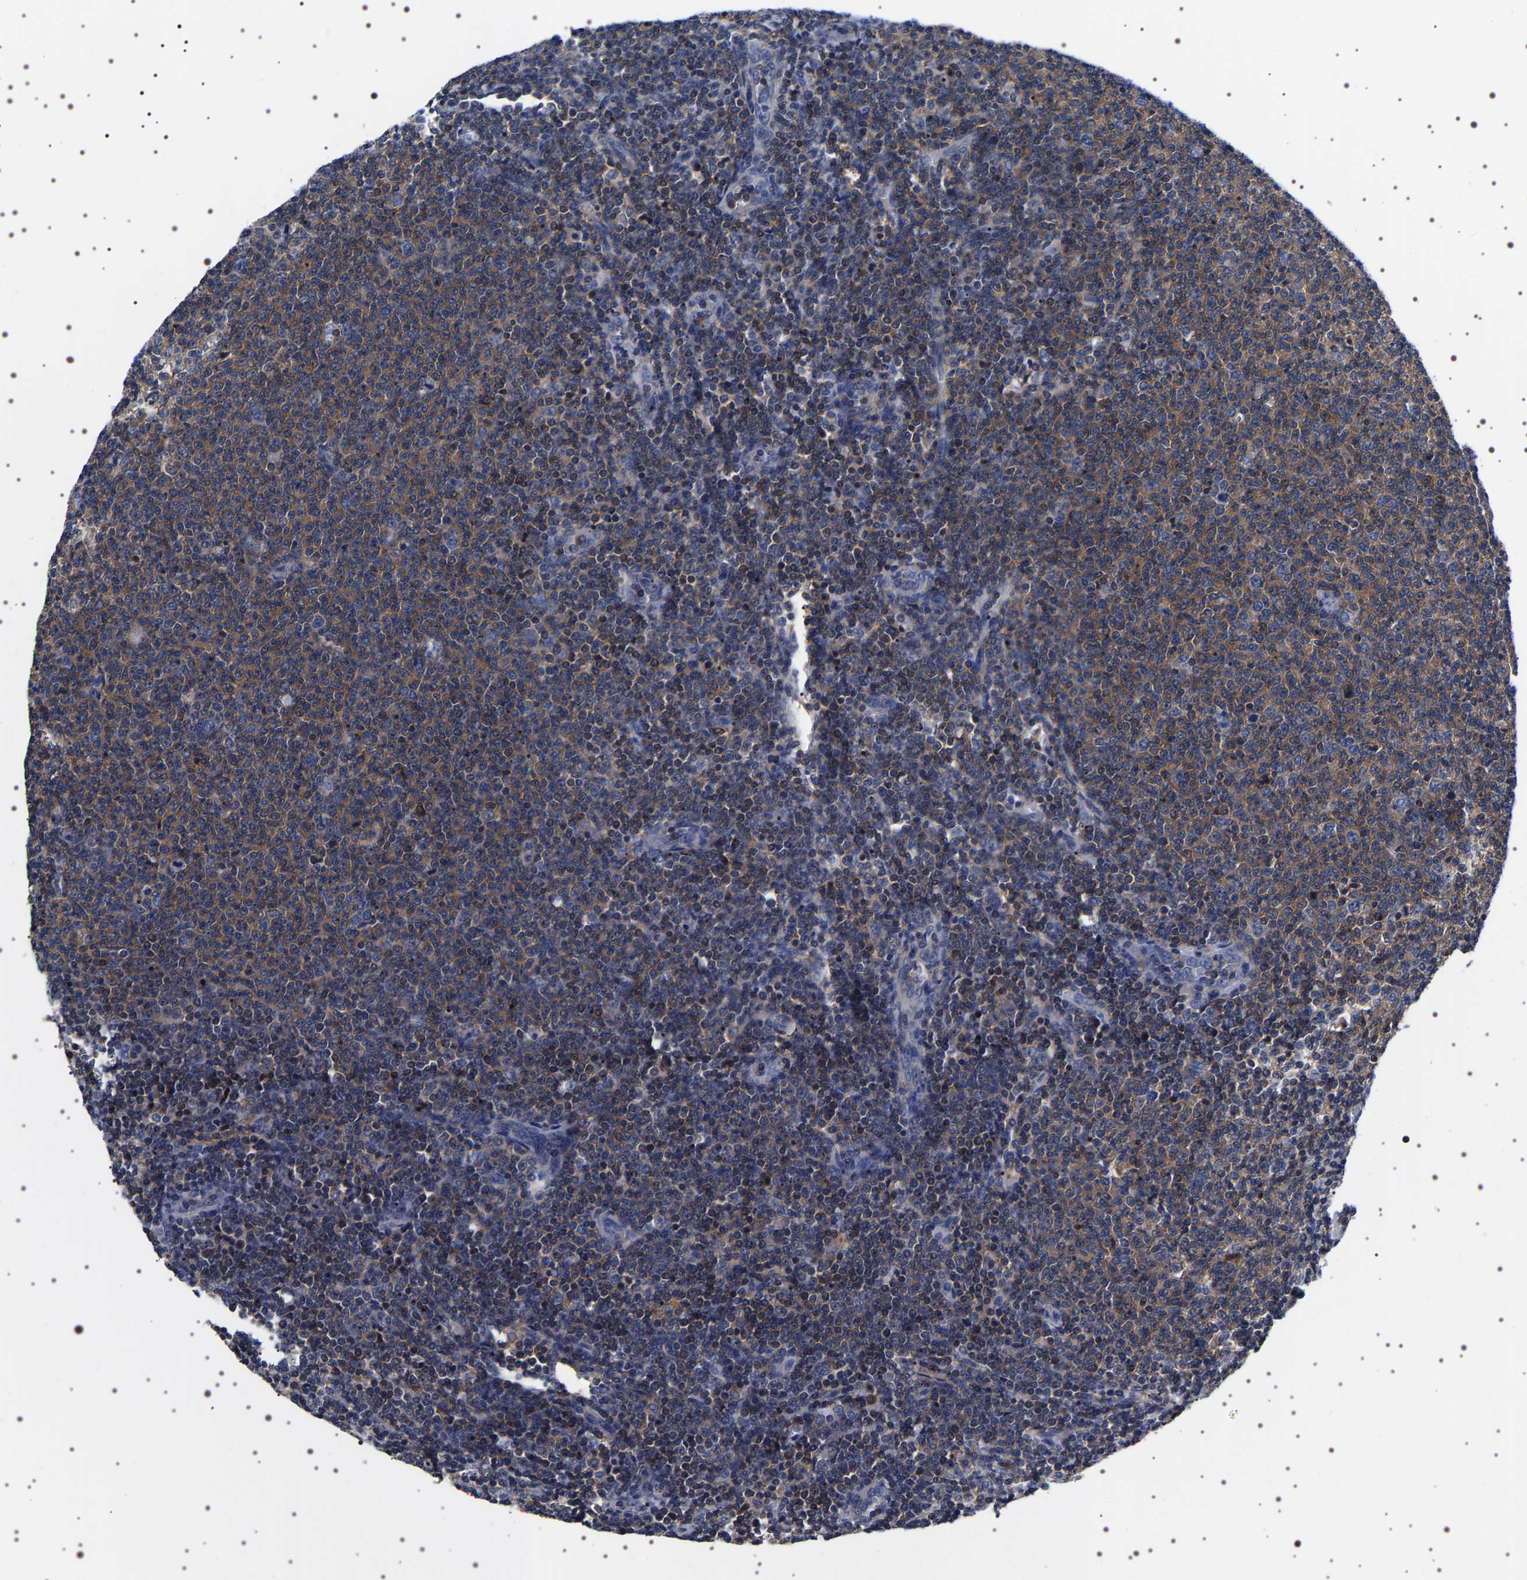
{"staining": {"intensity": "weak", "quantity": "25%-75%", "location": "cytoplasmic/membranous"}, "tissue": "lymphoma", "cell_type": "Tumor cells", "image_type": "cancer", "snomed": [{"axis": "morphology", "description": "Malignant lymphoma, non-Hodgkin's type, Low grade"}, {"axis": "topography", "description": "Lymph node"}], "caption": "Weak cytoplasmic/membranous protein positivity is identified in about 25%-75% of tumor cells in lymphoma.", "gene": "WDR1", "patient": {"sex": "male", "age": 66}}